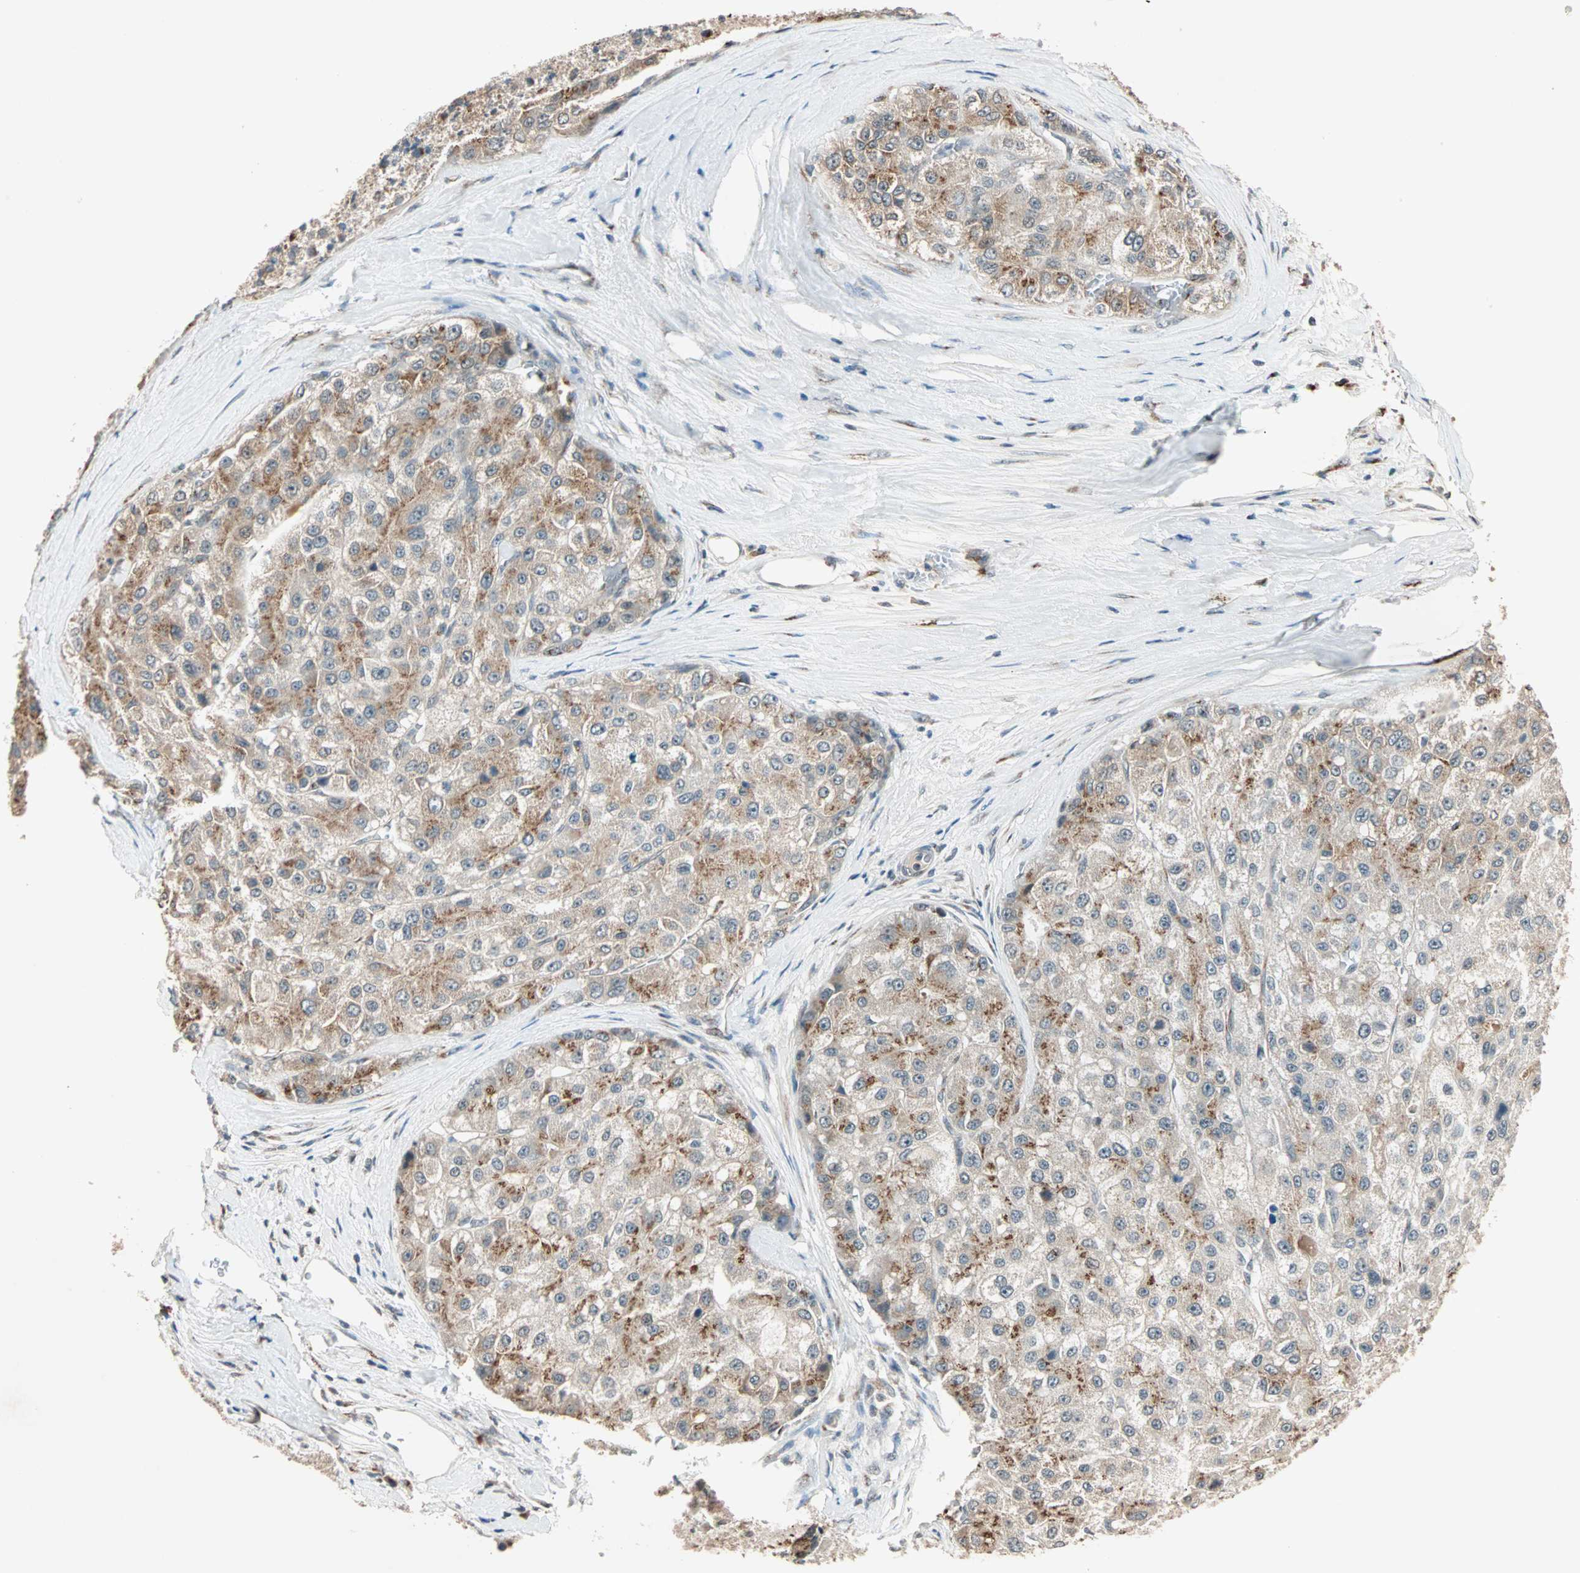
{"staining": {"intensity": "weak", "quantity": "25%-75%", "location": "cytoplasmic/membranous"}, "tissue": "liver cancer", "cell_type": "Tumor cells", "image_type": "cancer", "snomed": [{"axis": "morphology", "description": "Carcinoma, Hepatocellular, NOS"}, {"axis": "topography", "description": "Liver"}], "caption": "The histopathology image shows a brown stain indicating the presence of a protein in the cytoplasmic/membranous of tumor cells in liver cancer.", "gene": "PRDM2", "patient": {"sex": "male", "age": 80}}